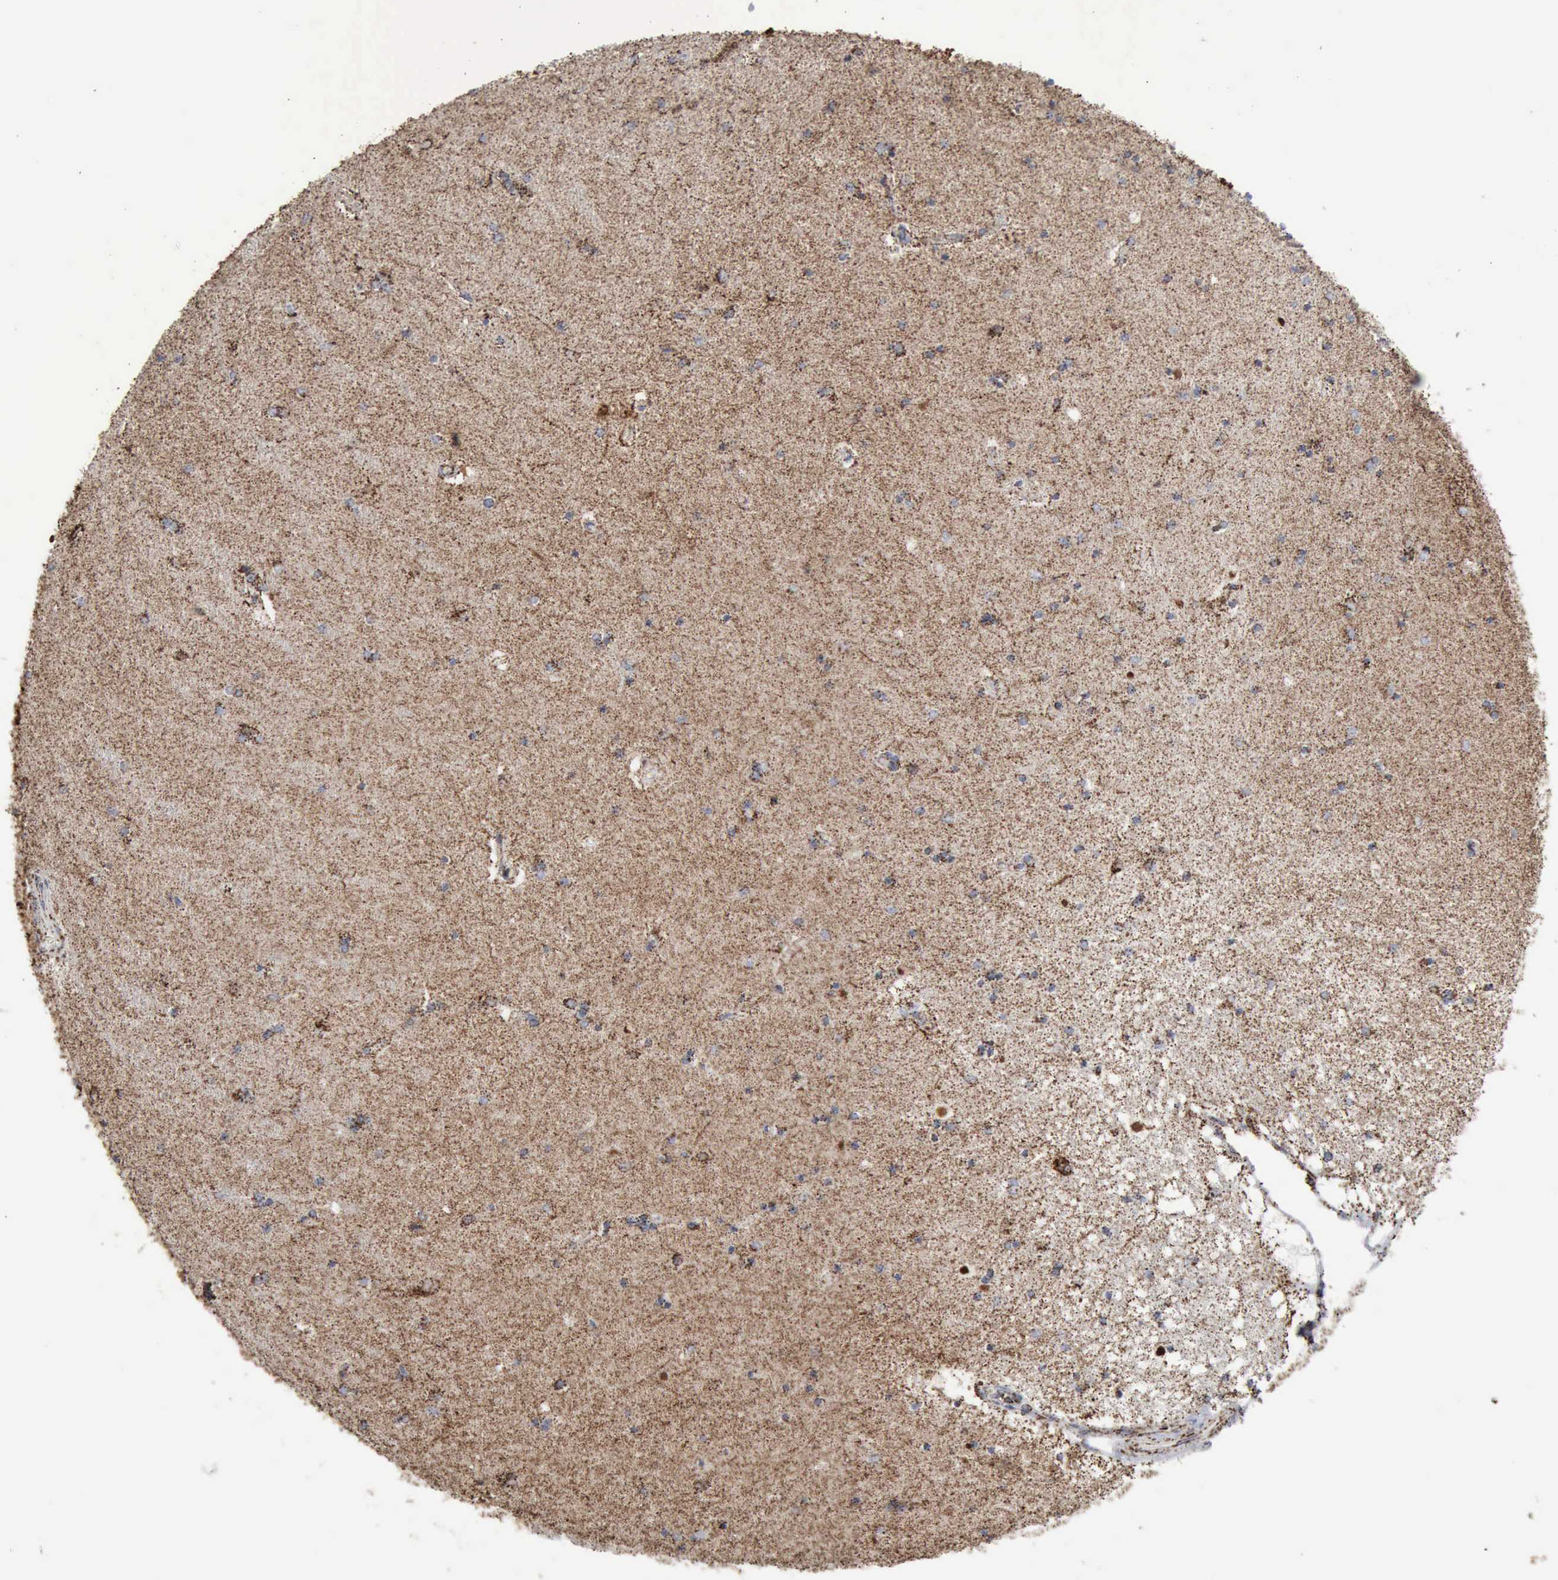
{"staining": {"intensity": "strong", "quantity": ">75%", "location": "cytoplasmic/membranous"}, "tissue": "hippocampus", "cell_type": "Glial cells", "image_type": "normal", "snomed": [{"axis": "morphology", "description": "Normal tissue, NOS"}, {"axis": "topography", "description": "Hippocampus"}], "caption": "A brown stain highlights strong cytoplasmic/membranous expression of a protein in glial cells of benign hippocampus.", "gene": "ACO2", "patient": {"sex": "female", "age": 54}}